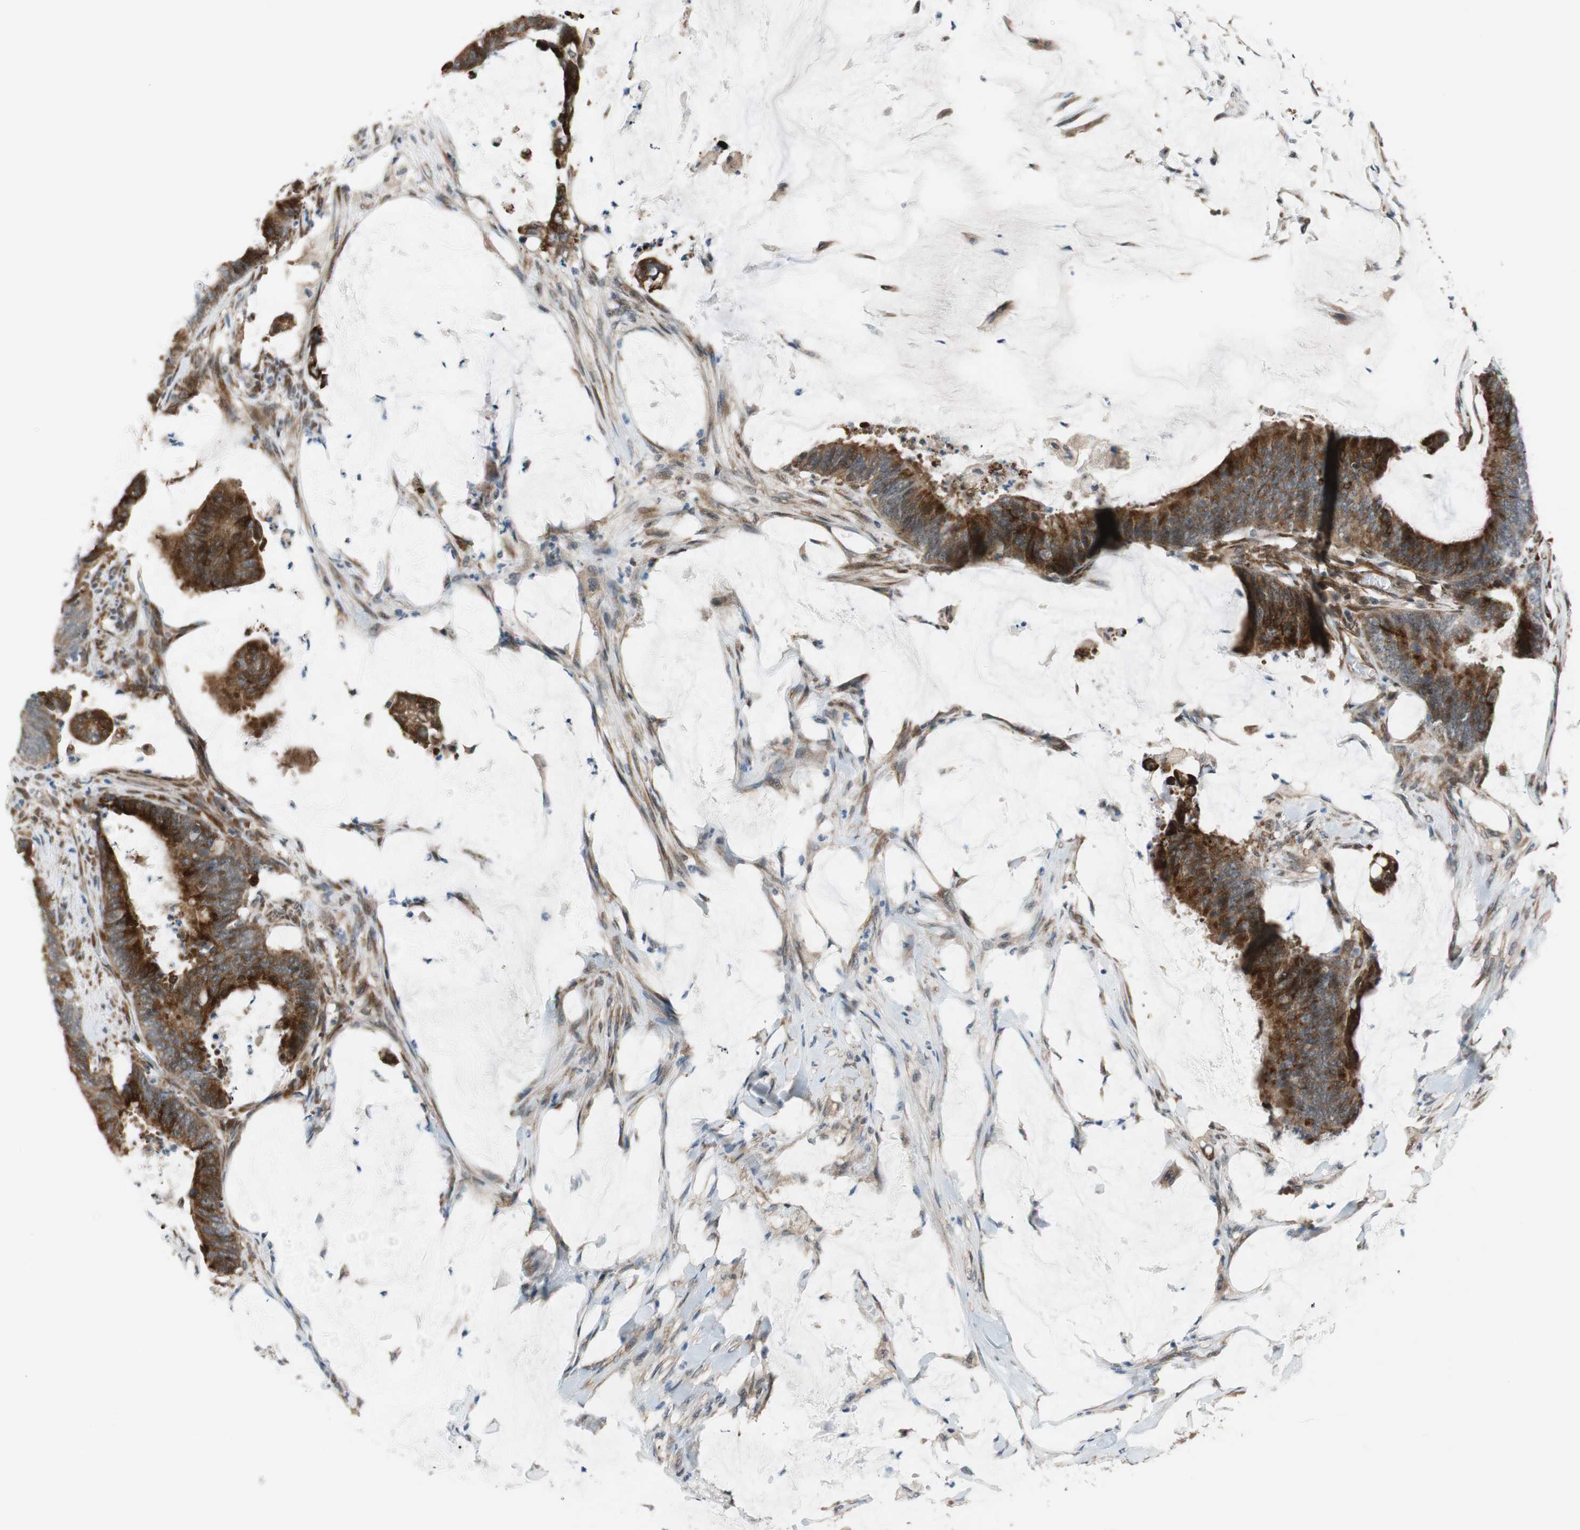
{"staining": {"intensity": "strong", "quantity": ">75%", "location": "cytoplasmic/membranous"}, "tissue": "colorectal cancer", "cell_type": "Tumor cells", "image_type": "cancer", "snomed": [{"axis": "morphology", "description": "Adenocarcinoma, NOS"}, {"axis": "topography", "description": "Rectum"}], "caption": "Immunohistochemistry (IHC) of human adenocarcinoma (colorectal) exhibits high levels of strong cytoplasmic/membranous expression in about >75% of tumor cells.", "gene": "ZNF512B", "patient": {"sex": "female", "age": 66}}